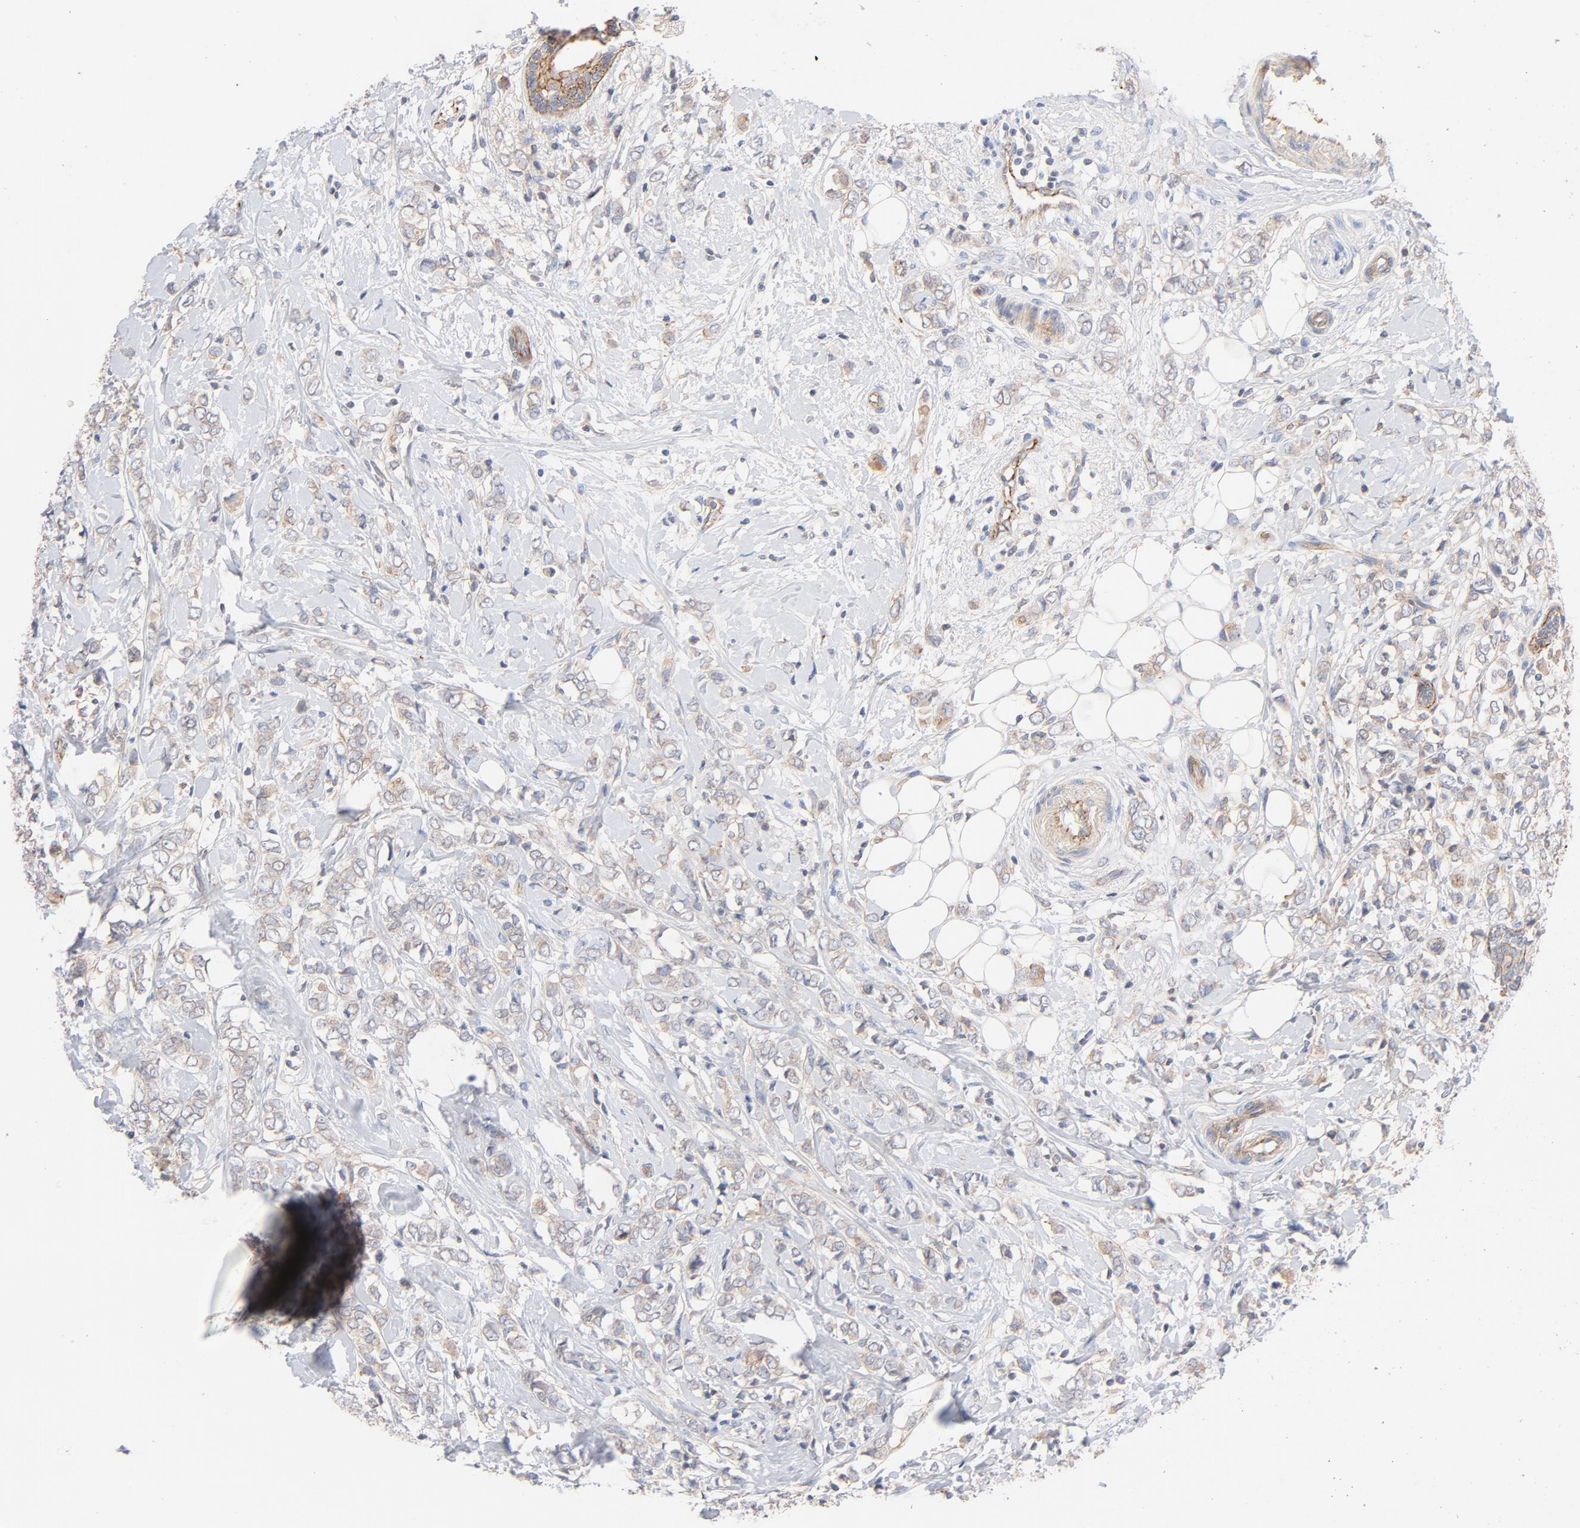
{"staining": {"intensity": "weak", "quantity": "25%-75%", "location": "cytoplasmic/membranous"}, "tissue": "breast cancer", "cell_type": "Tumor cells", "image_type": "cancer", "snomed": [{"axis": "morphology", "description": "Normal tissue, NOS"}, {"axis": "morphology", "description": "Lobular carcinoma"}, {"axis": "topography", "description": "Breast"}], "caption": "An image of human breast cancer stained for a protein displays weak cytoplasmic/membranous brown staining in tumor cells.", "gene": "STRN3", "patient": {"sex": "female", "age": 47}}